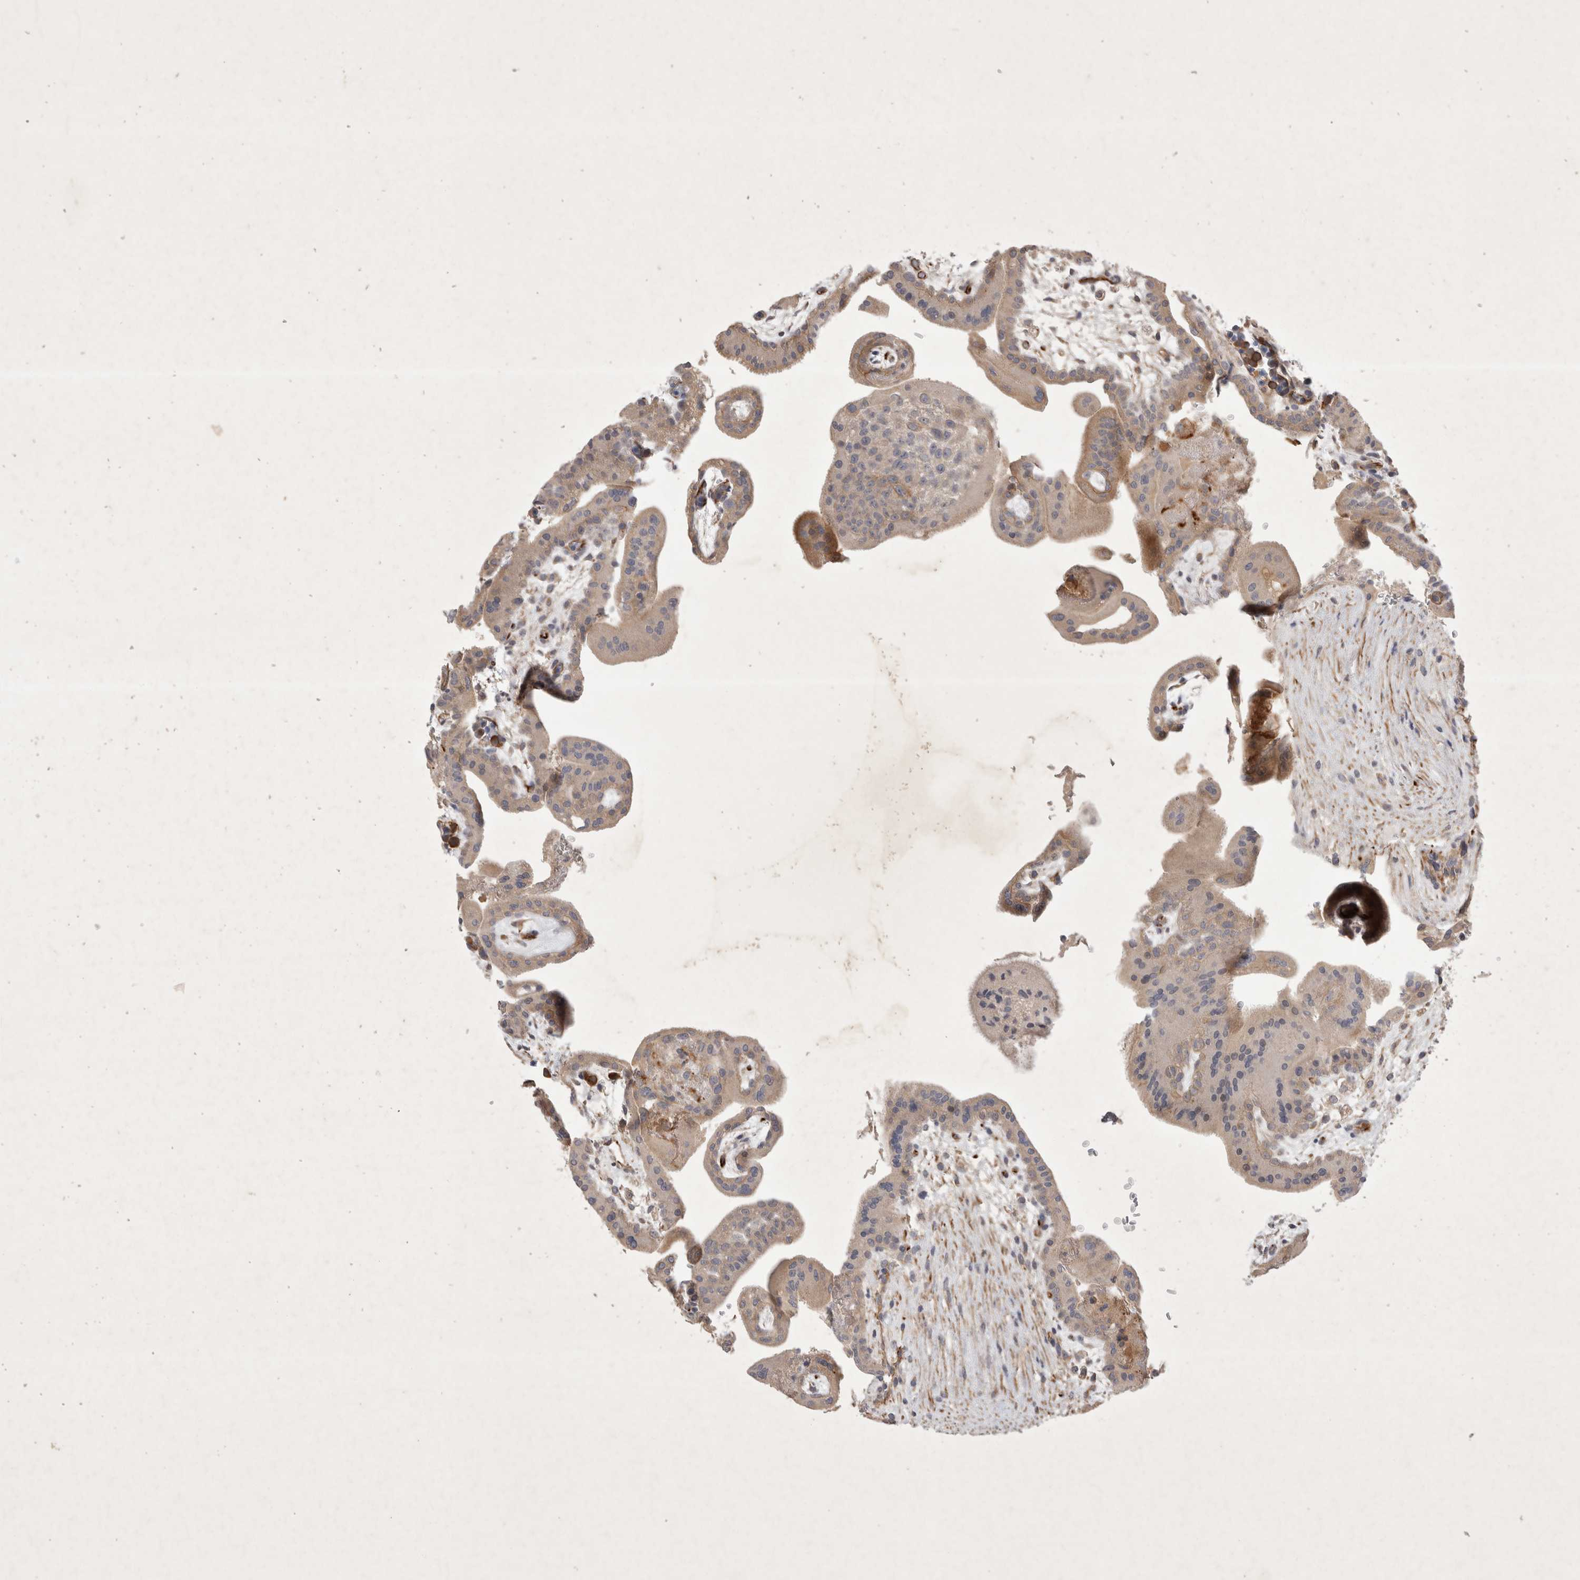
{"staining": {"intensity": "moderate", "quantity": "<25%", "location": "cytoplasmic/membranous"}, "tissue": "placenta", "cell_type": "Decidual cells", "image_type": "normal", "snomed": [{"axis": "morphology", "description": "Normal tissue, NOS"}, {"axis": "topography", "description": "Placenta"}], "caption": "This is a photomicrograph of immunohistochemistry staining of normal placenta, which shows moderate positivity in the cytoplasmic/membranous of decidual cells.", "gene": "NMU", "patient": {"sex": "female", "age": 35}}